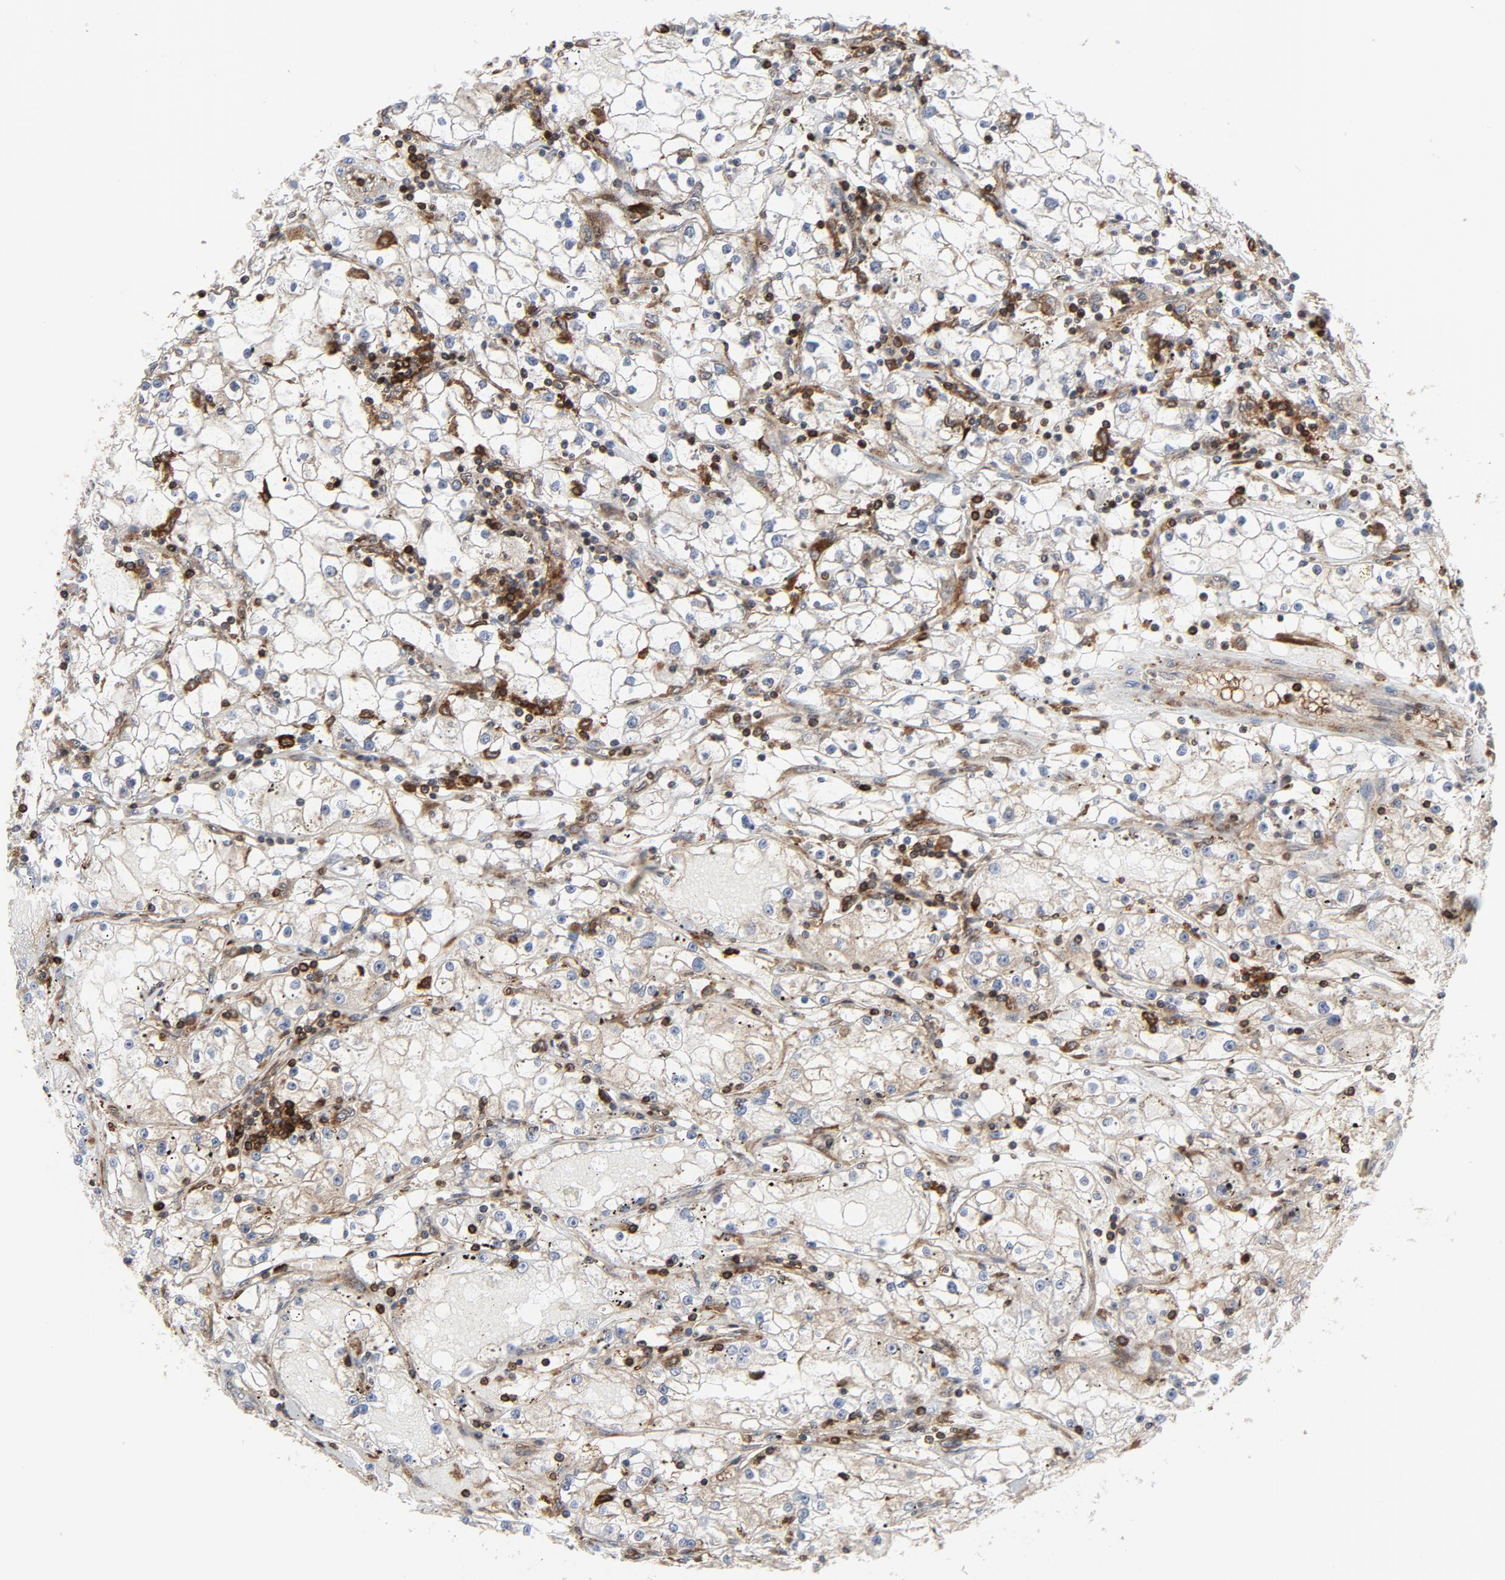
{"staining": {"intensity": "weak", "quantity": "25%-75%", "location": "cytoplasmic/membranous"}, "tissue": "renal cancer", "cell_type": "Tumor cells", "image_type": "cancer", "snomed": [{"axis": "morphology", "description": "Adenocarcinoma, NOS"}, {"axis": "topography", "description": "Kidney"}], "caption": "Tumor cells show low levels of weak cytoplasmic/membranous positivity in approximately 25%-75% of cells in human renal adenocarcinoma.", "gene": "YES1", "patient": {"sex": "male", "age": 56}}